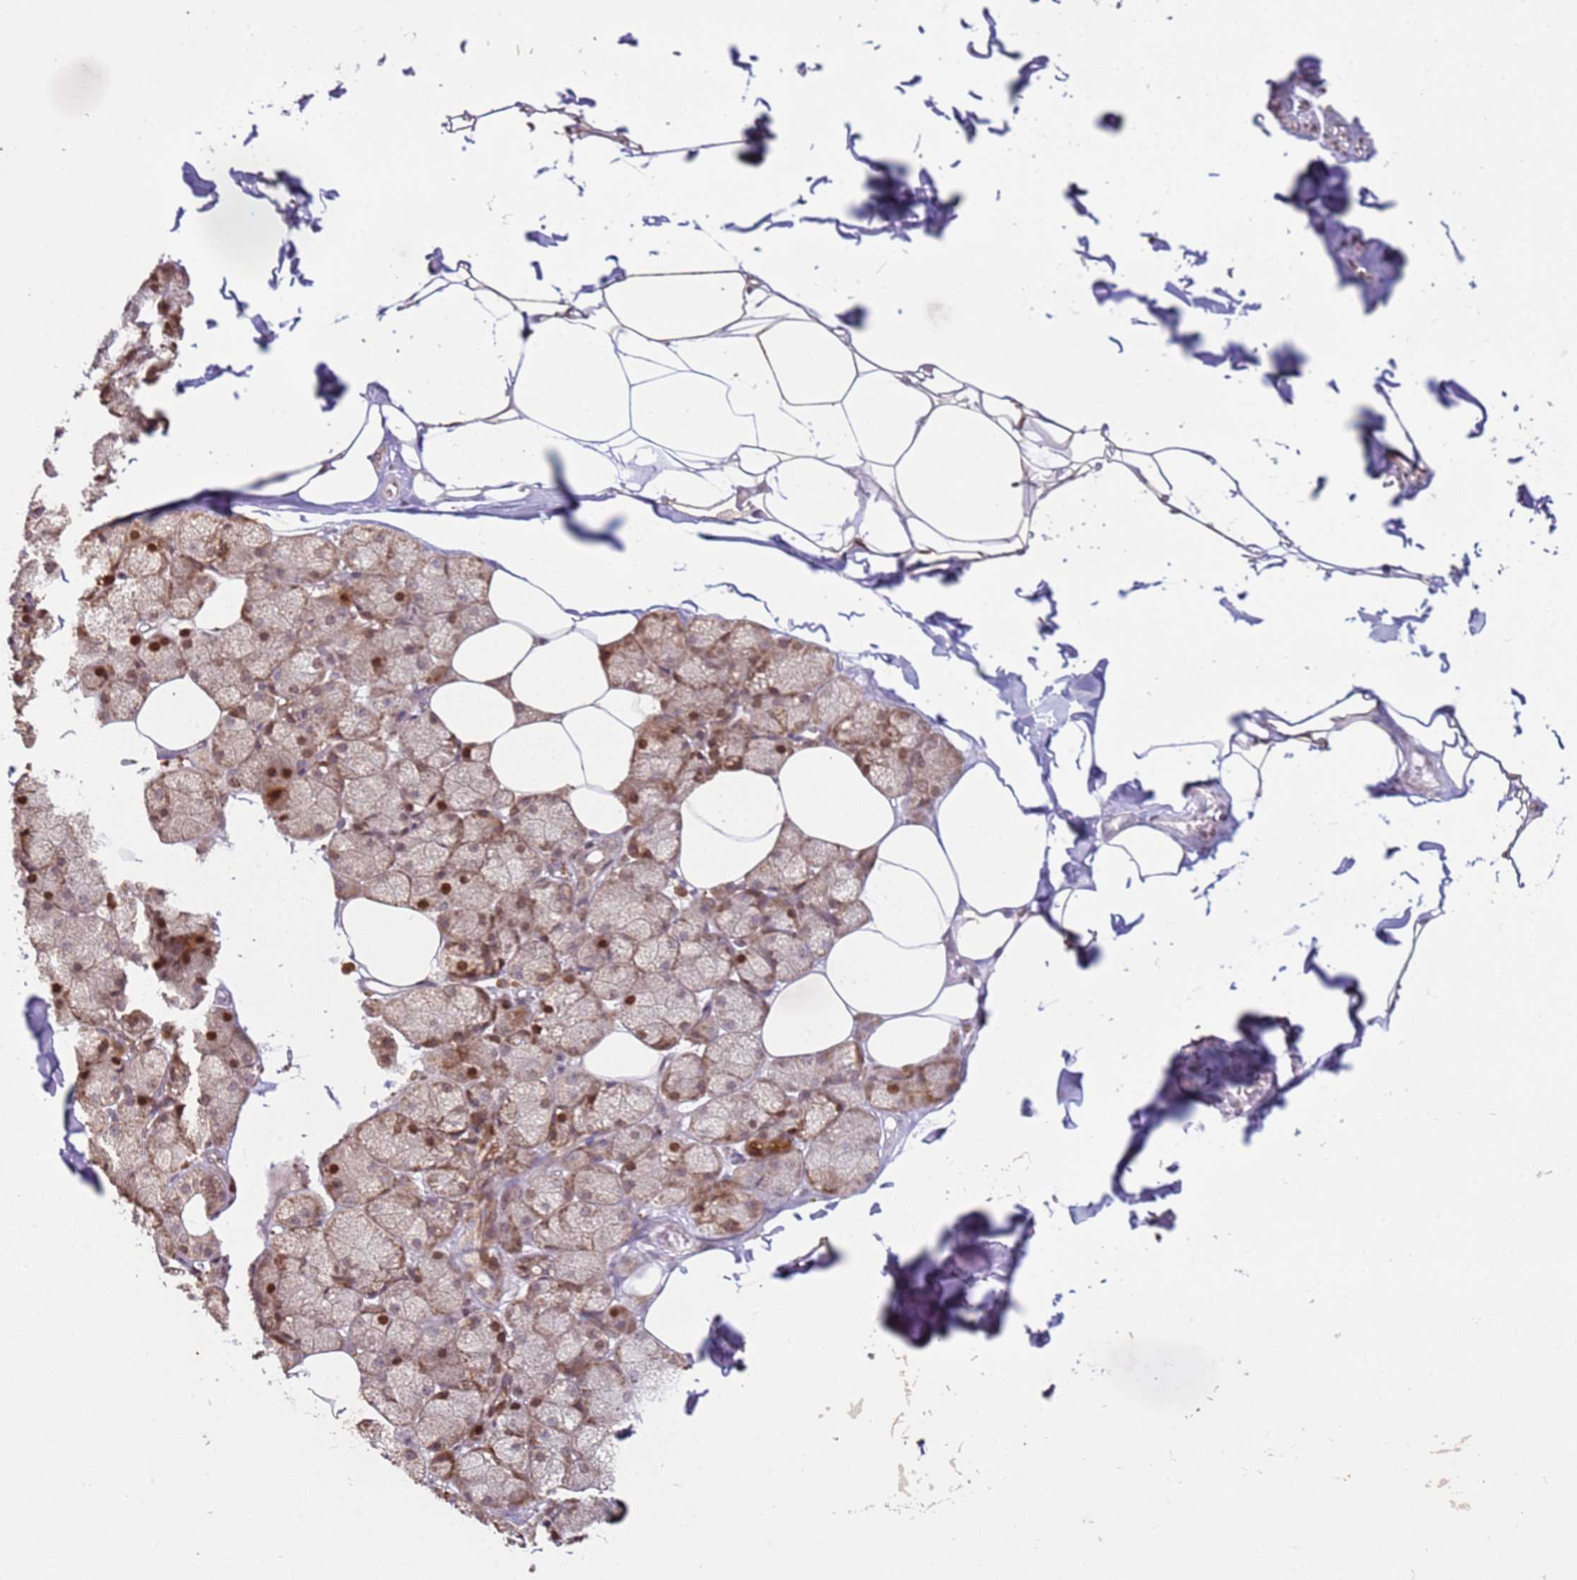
{"staining": {"intensity": "moderate", "quantity": ">75%", "location": "cytoplasmic/membranous,nuclear"}, "tissue": "adipose tissue", "cell_type": "Adipocytes", "image_type": "normal", "snomed": [{"axis": "morphology", "description": "Normal tissue, NOS"}, {"axis": "topography", "description": "Salivary gland"}, {"axis": "topography", "description": "Peripheral nerve tissue"}], "caption": "Brown immunohistochemical staining in unremarkable adipose tissue reveals moderate cytoplasmic/membranous,nuclear expression in approximately >75% of adipocytes.", "gene": "SCAF1", "patient": {"sex": "male", "age": 38}}